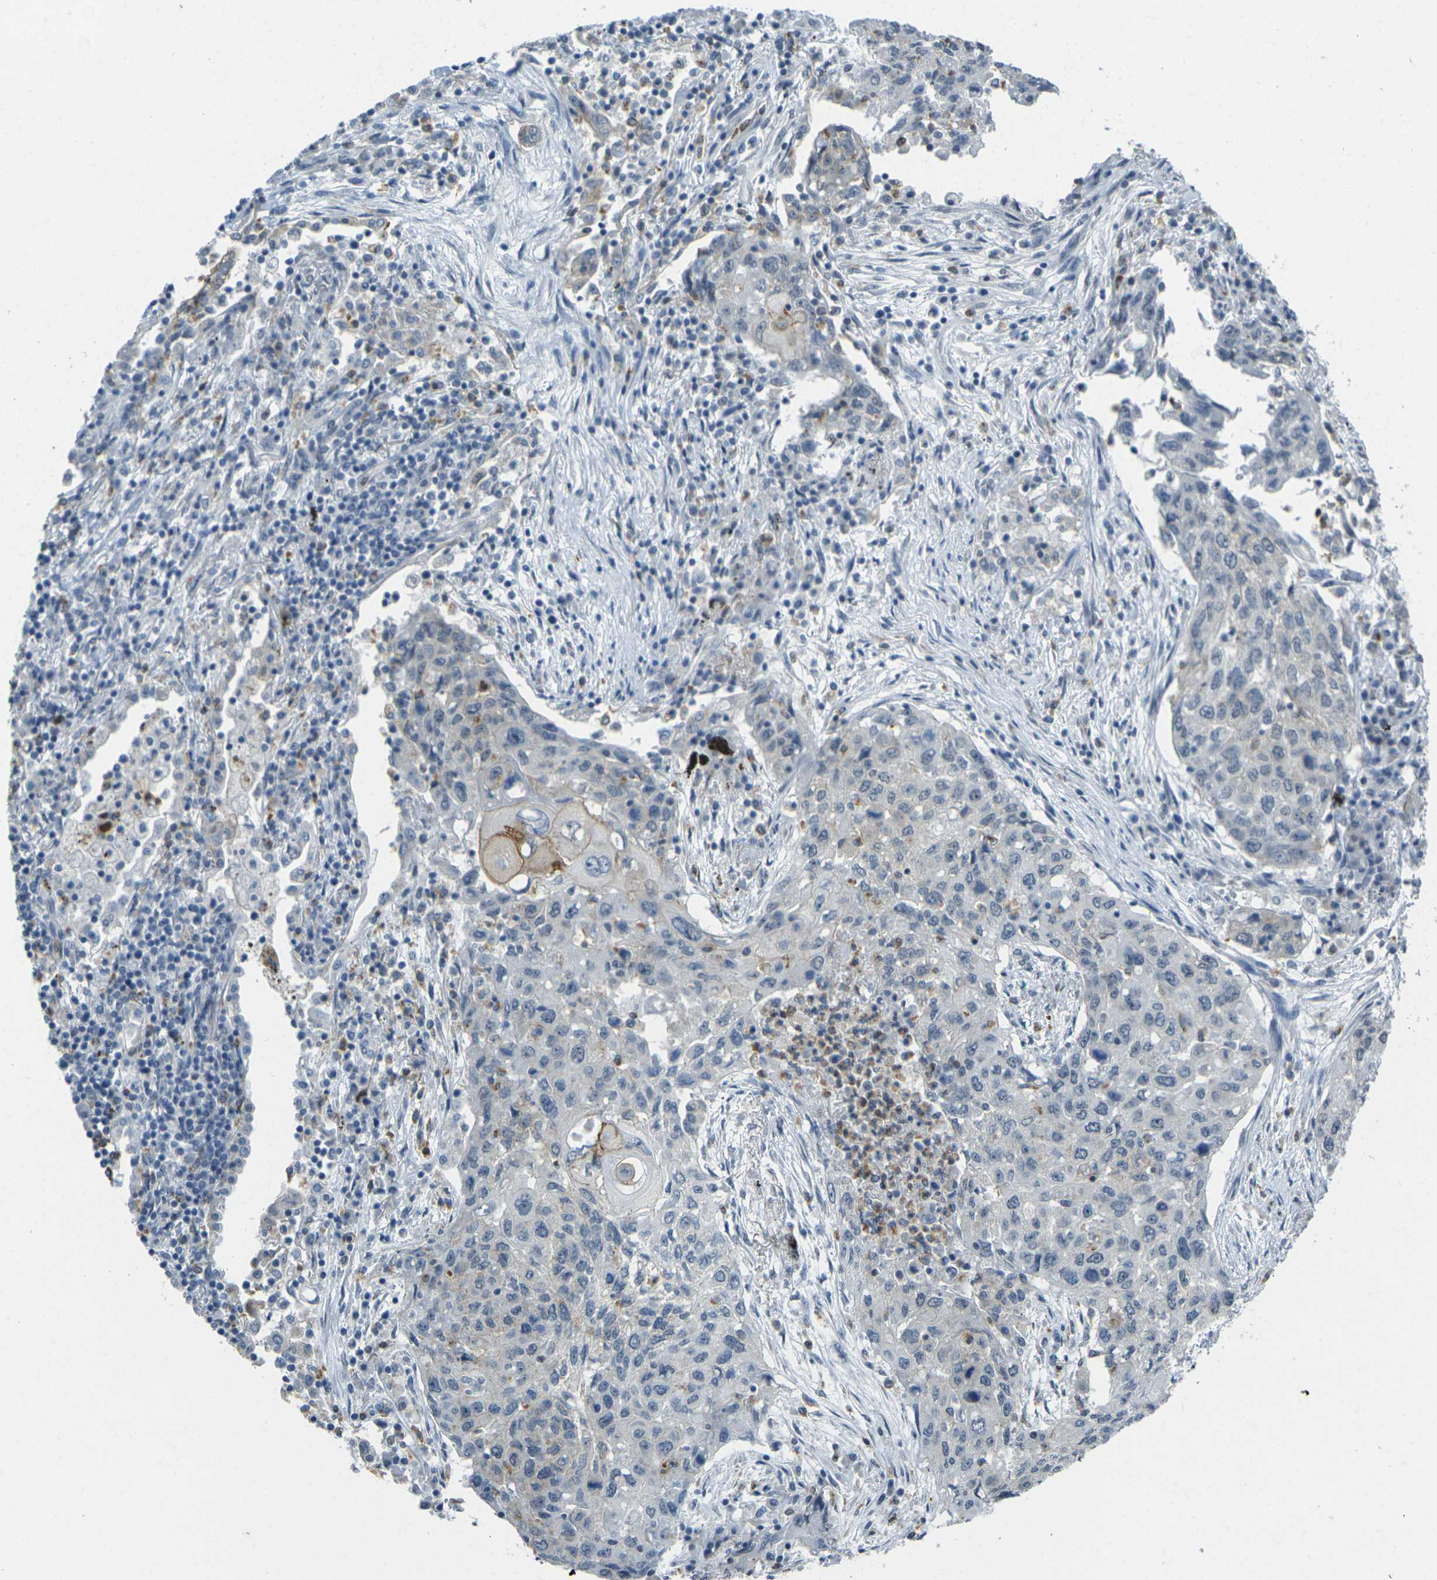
{"staining": {"intensity": "weak", "quantity": "<25%", "location": "cytoplasmic/membranous"}, "tissue": "lung cancer", "cell_type": "Tumor cells", "image_type": "cancer", "snomed": [{"axis": "morphology", "description": "Squamous cell carcinoma, NOS"}, {"axis": "topography", "description": "Lung"}], "caption": "The photomicrograph displays no staining of tumor cells in lung cancer (squamous cell carcinoma).", "gene": "SPTBN2", "patient": {"sex": "female", "age": 63}}